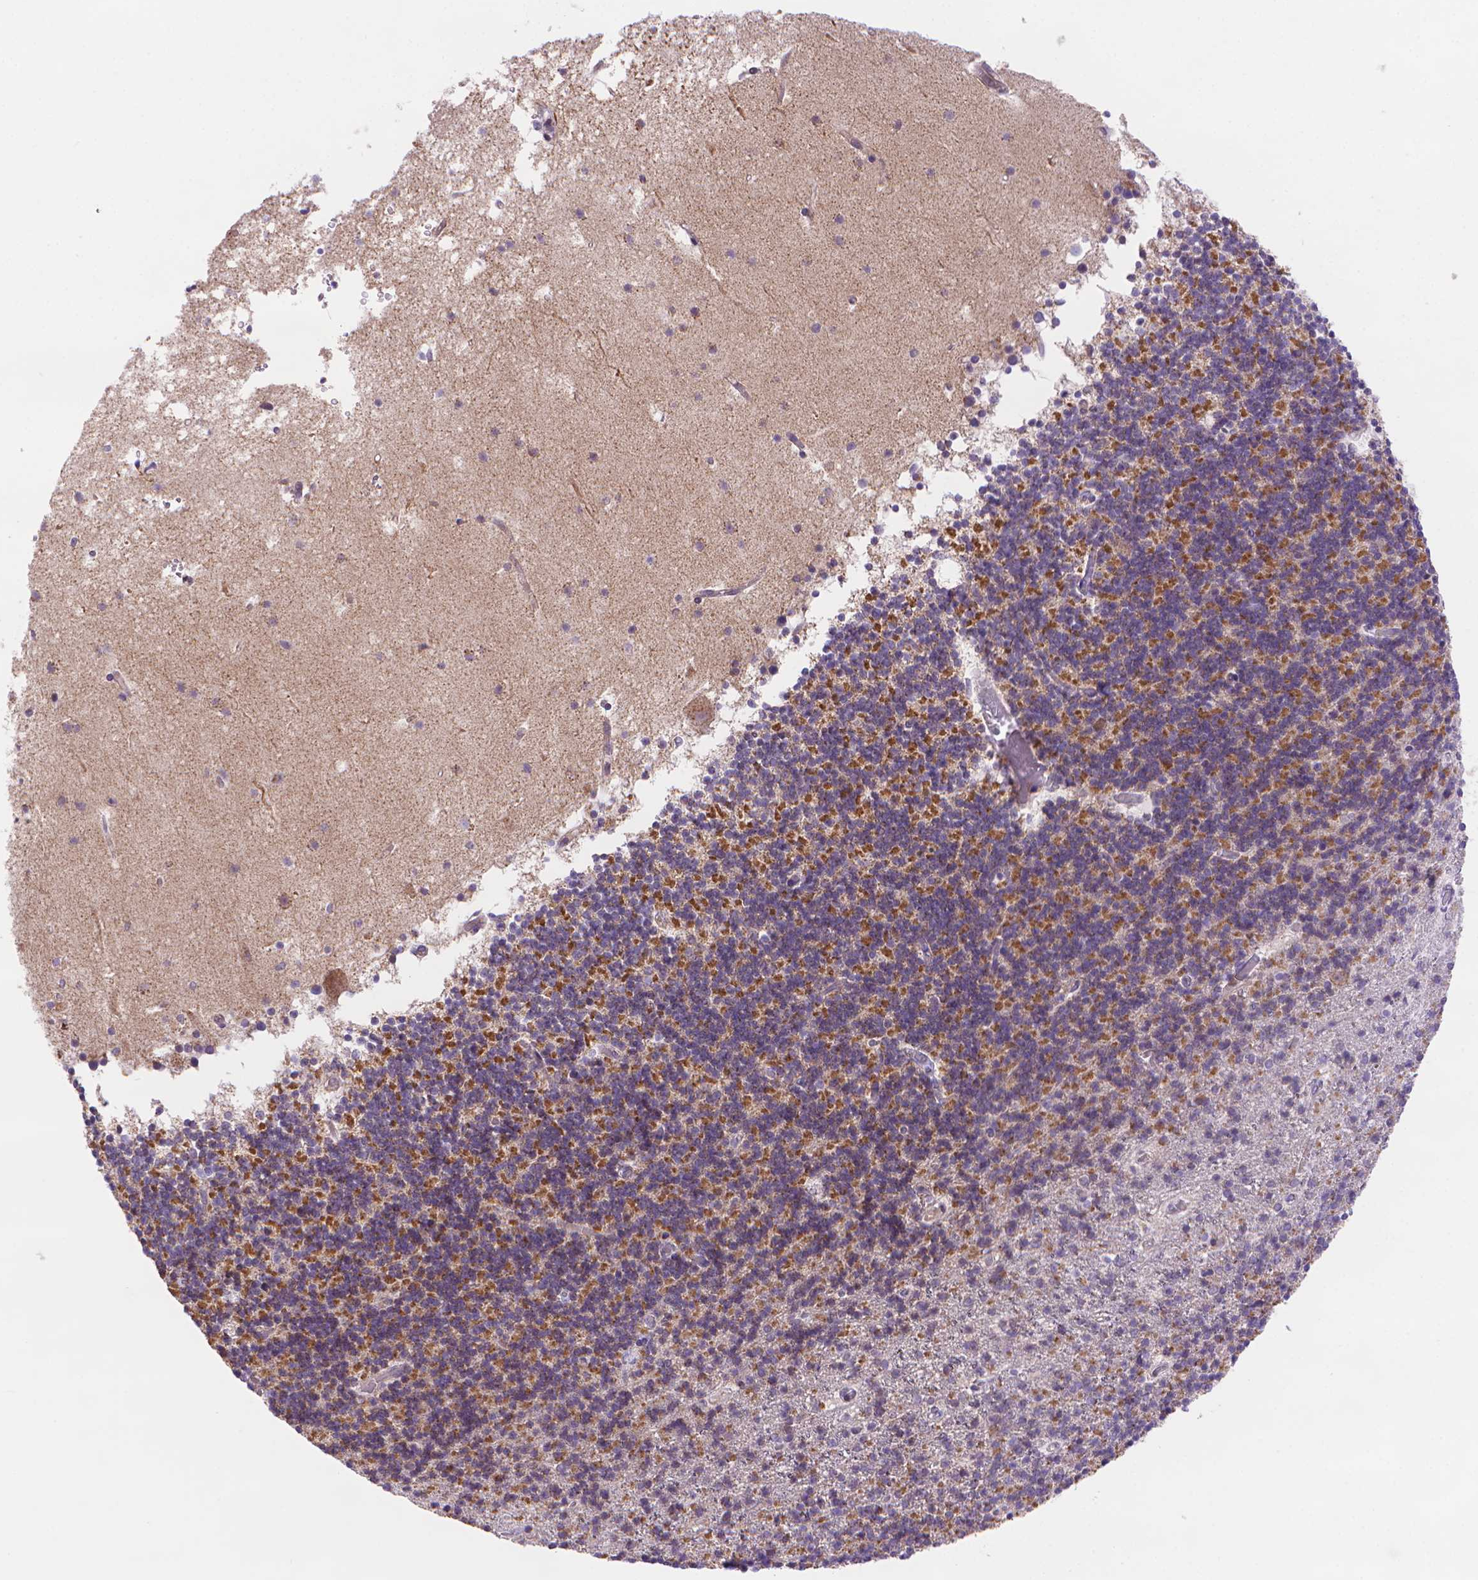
{"staining": {"intensity": "moderate", "quantity": "25%-75%", "location": "cytoplasmic/membranous"}, "tissue": "cerebellum", "cell_type": "Cells in granular layer", "image_type": "normal", "snomed": [{"axis": "morphology", "description": "Normal tissue, NOS"}, {"axis": "topography", "description": "Cerebellum"}], "caption": "Cells in granular layer demonstrate medium levels of moderate cytoplasmic/membranous expression in about 25%-75% of cells in unremarkable human cerebellum. The staining is performed using DAB (3,3'-diaminobenzidine) brown chromogen to label protein expression. The nuclei are counter-stained blue using hematoxylin.", "gene": "CYYR1", "patient": {"sex": "male", "age": 70}}